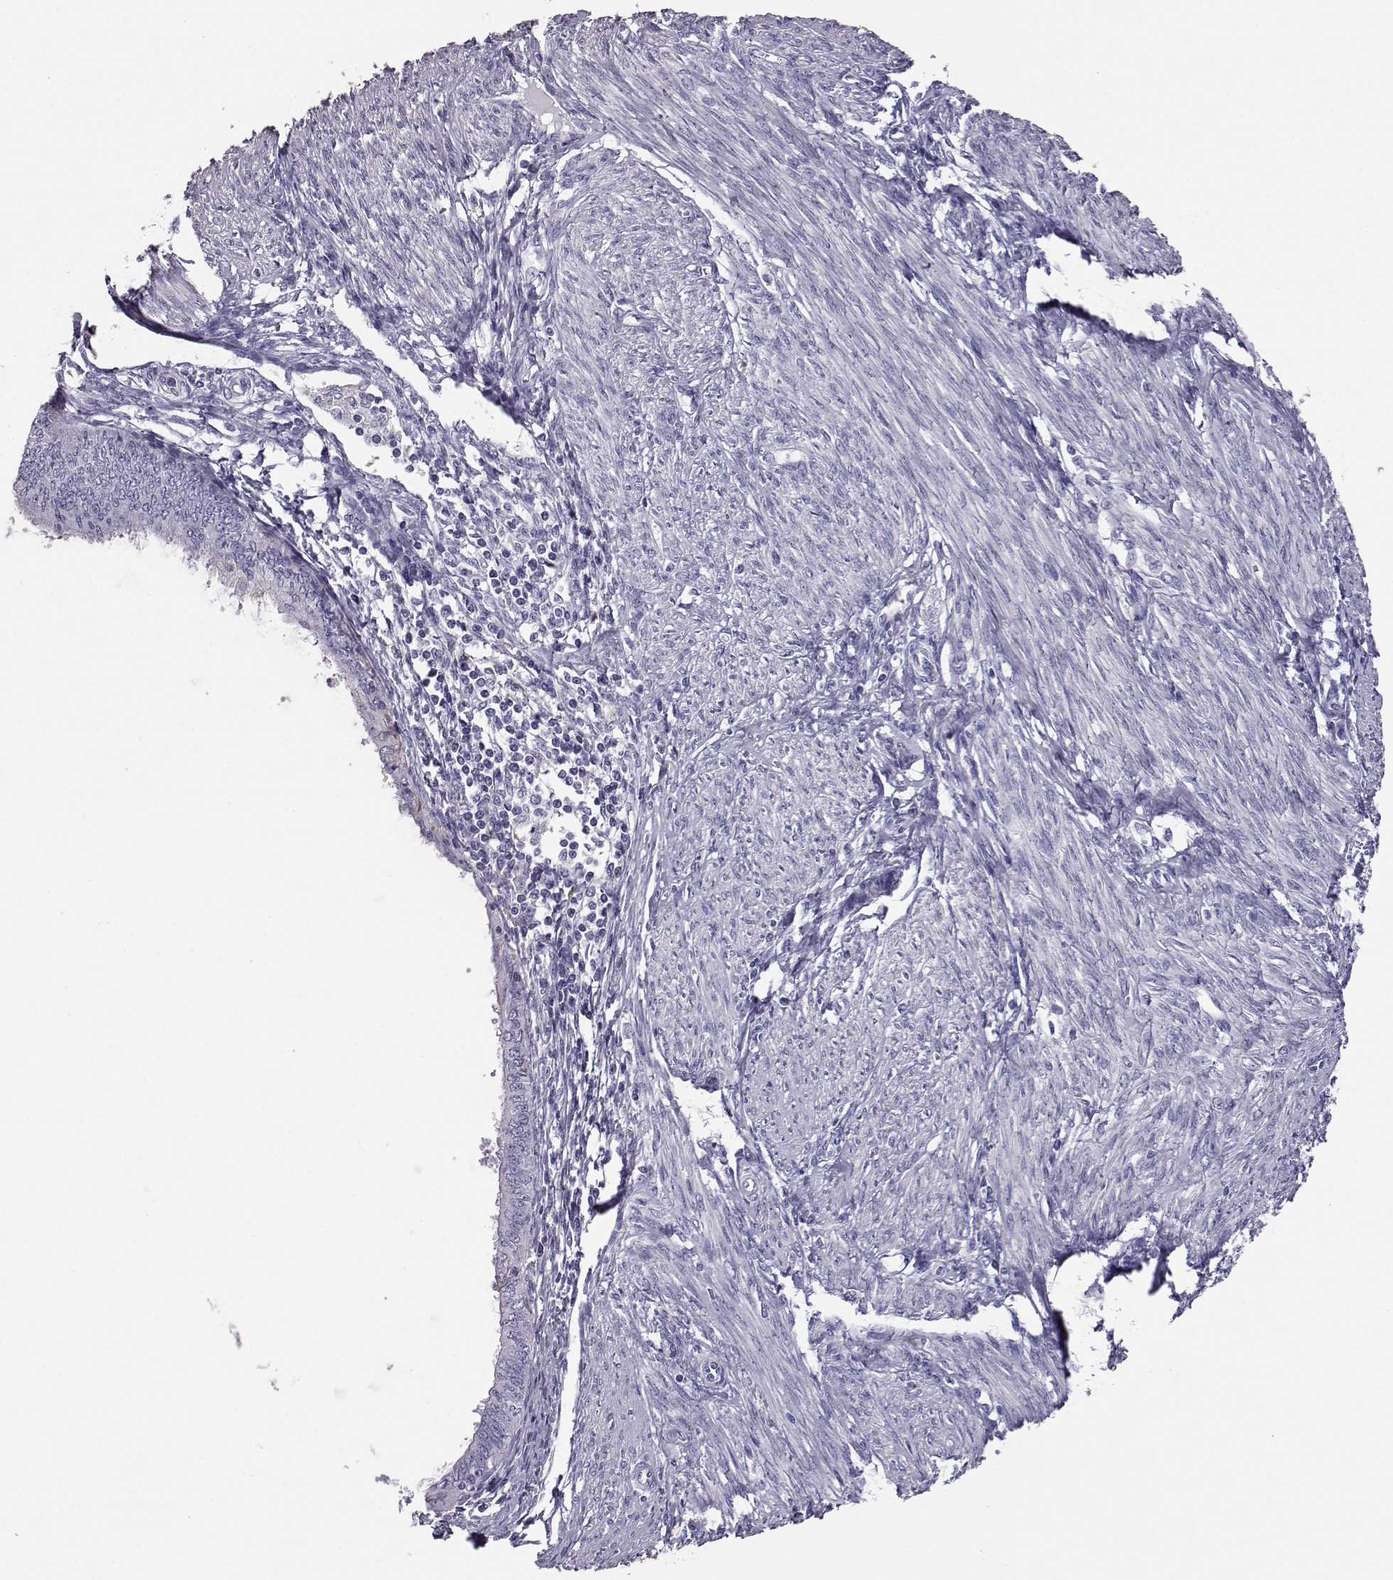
{"staining": {"intensity": "negative", "quantity": "none", "location": "none"}, "tissue": "endometrial cancer", "cell_type": "Tumor cells", "image_type": "cancer", "snomed": [{"axis": "morphology", "description": "Adenocarcinoma, NOS"}, {"axis": "topography", "description": "Endometrium"}], "caption": "Immunohistochemical staining of adenocarcinoma (endometrial) exhibits no significant staining in tumor cells.", "gene": "AKR1B1", "patient": {"sex": "female", "age": 68}}